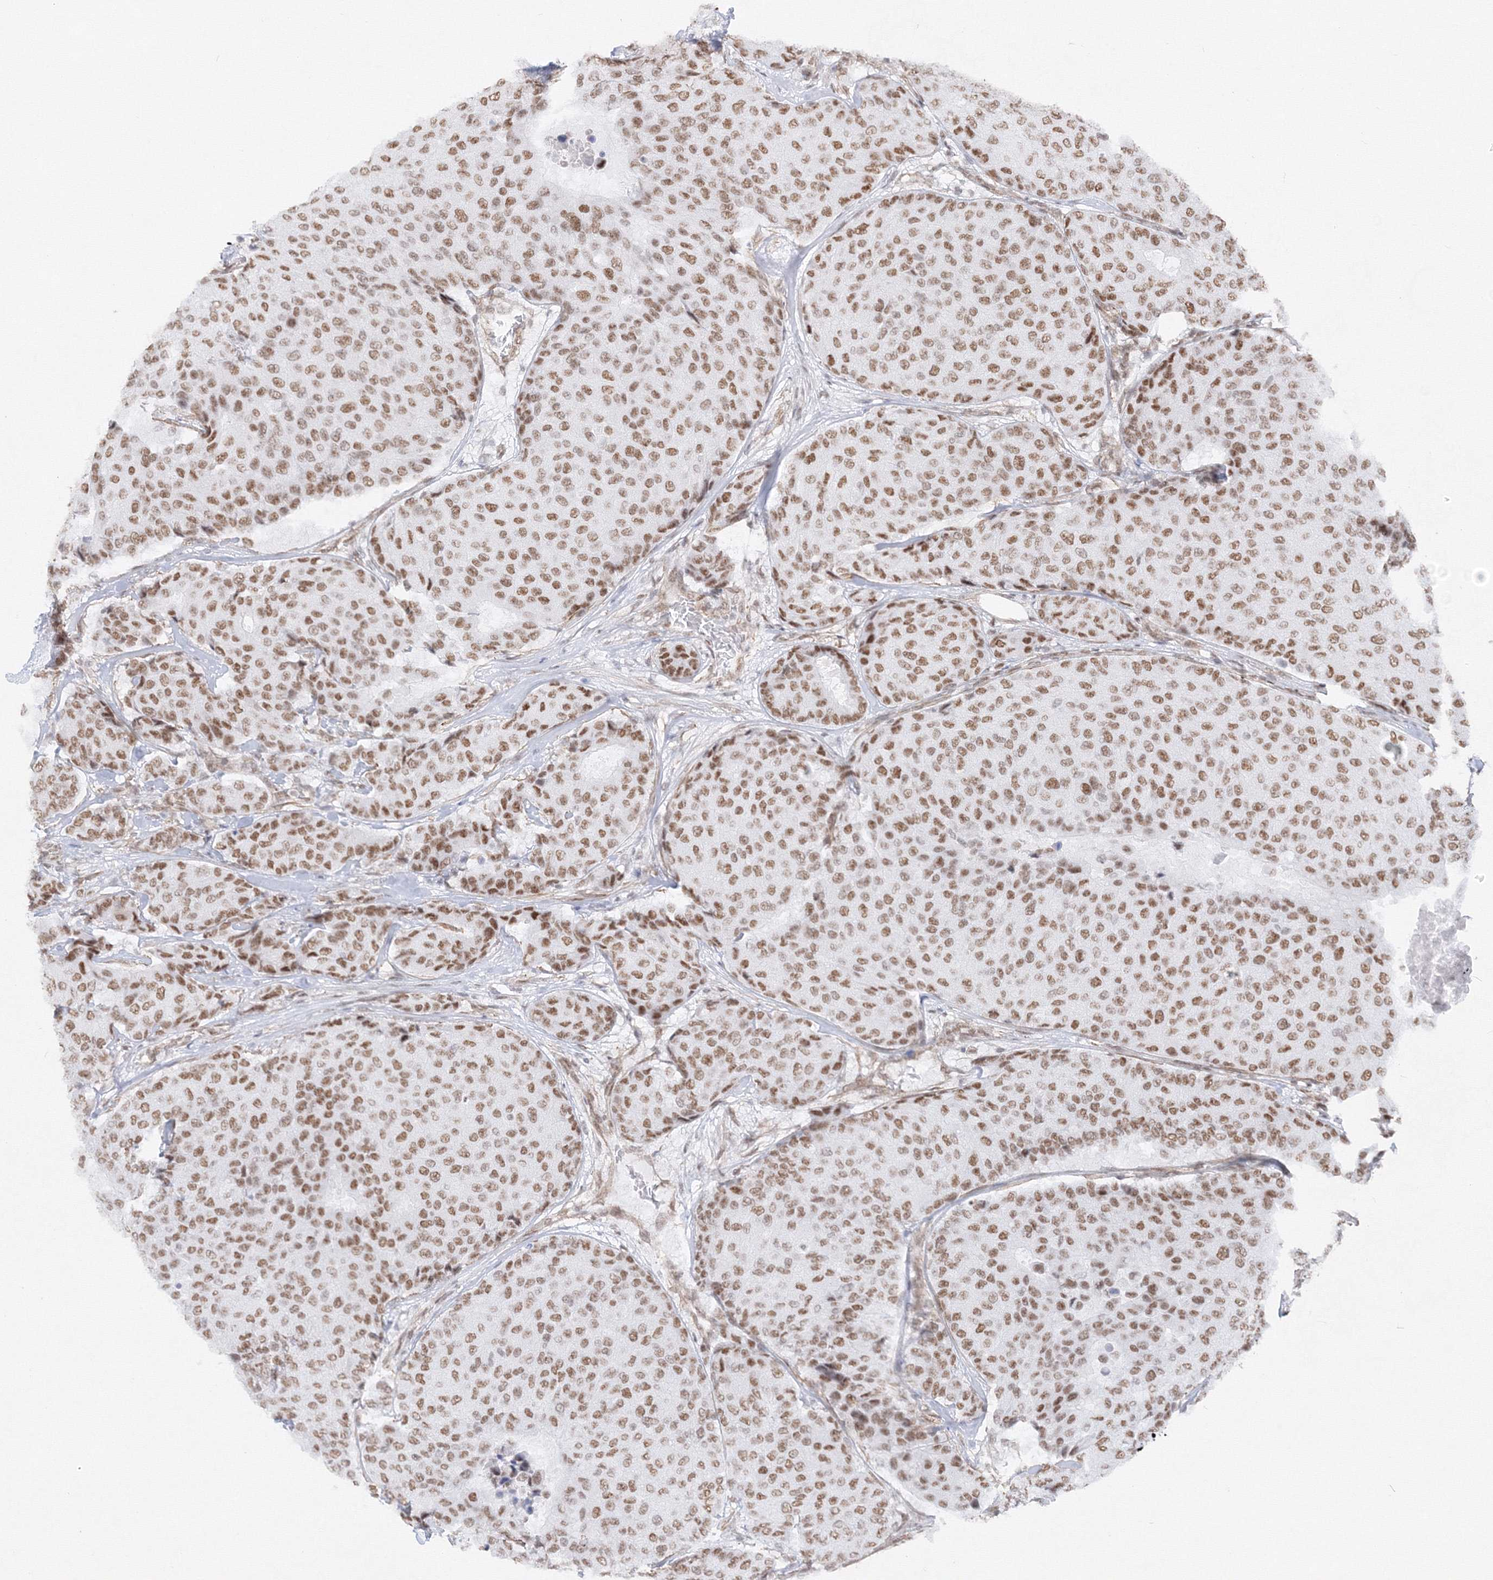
{"staining": {"intensity": "moderate", "quantity": ">75%", "location": "nuclear"}, "tissue": "breast cancer", "cell_type": "Tumor cells", "image_type": "cancer", "snomed": [{"axis": "morphology", "description": "Duct carcinoma"}, {"axis": "topography", "description": "Breast"}], "caption": "The image shows a brown stain indicating the presence of a protein in the nuclear of tumor cells in breast intraductal carcinoma.", "gene": "ZNF638", "patient": {"sex": "female", "age": 75}}